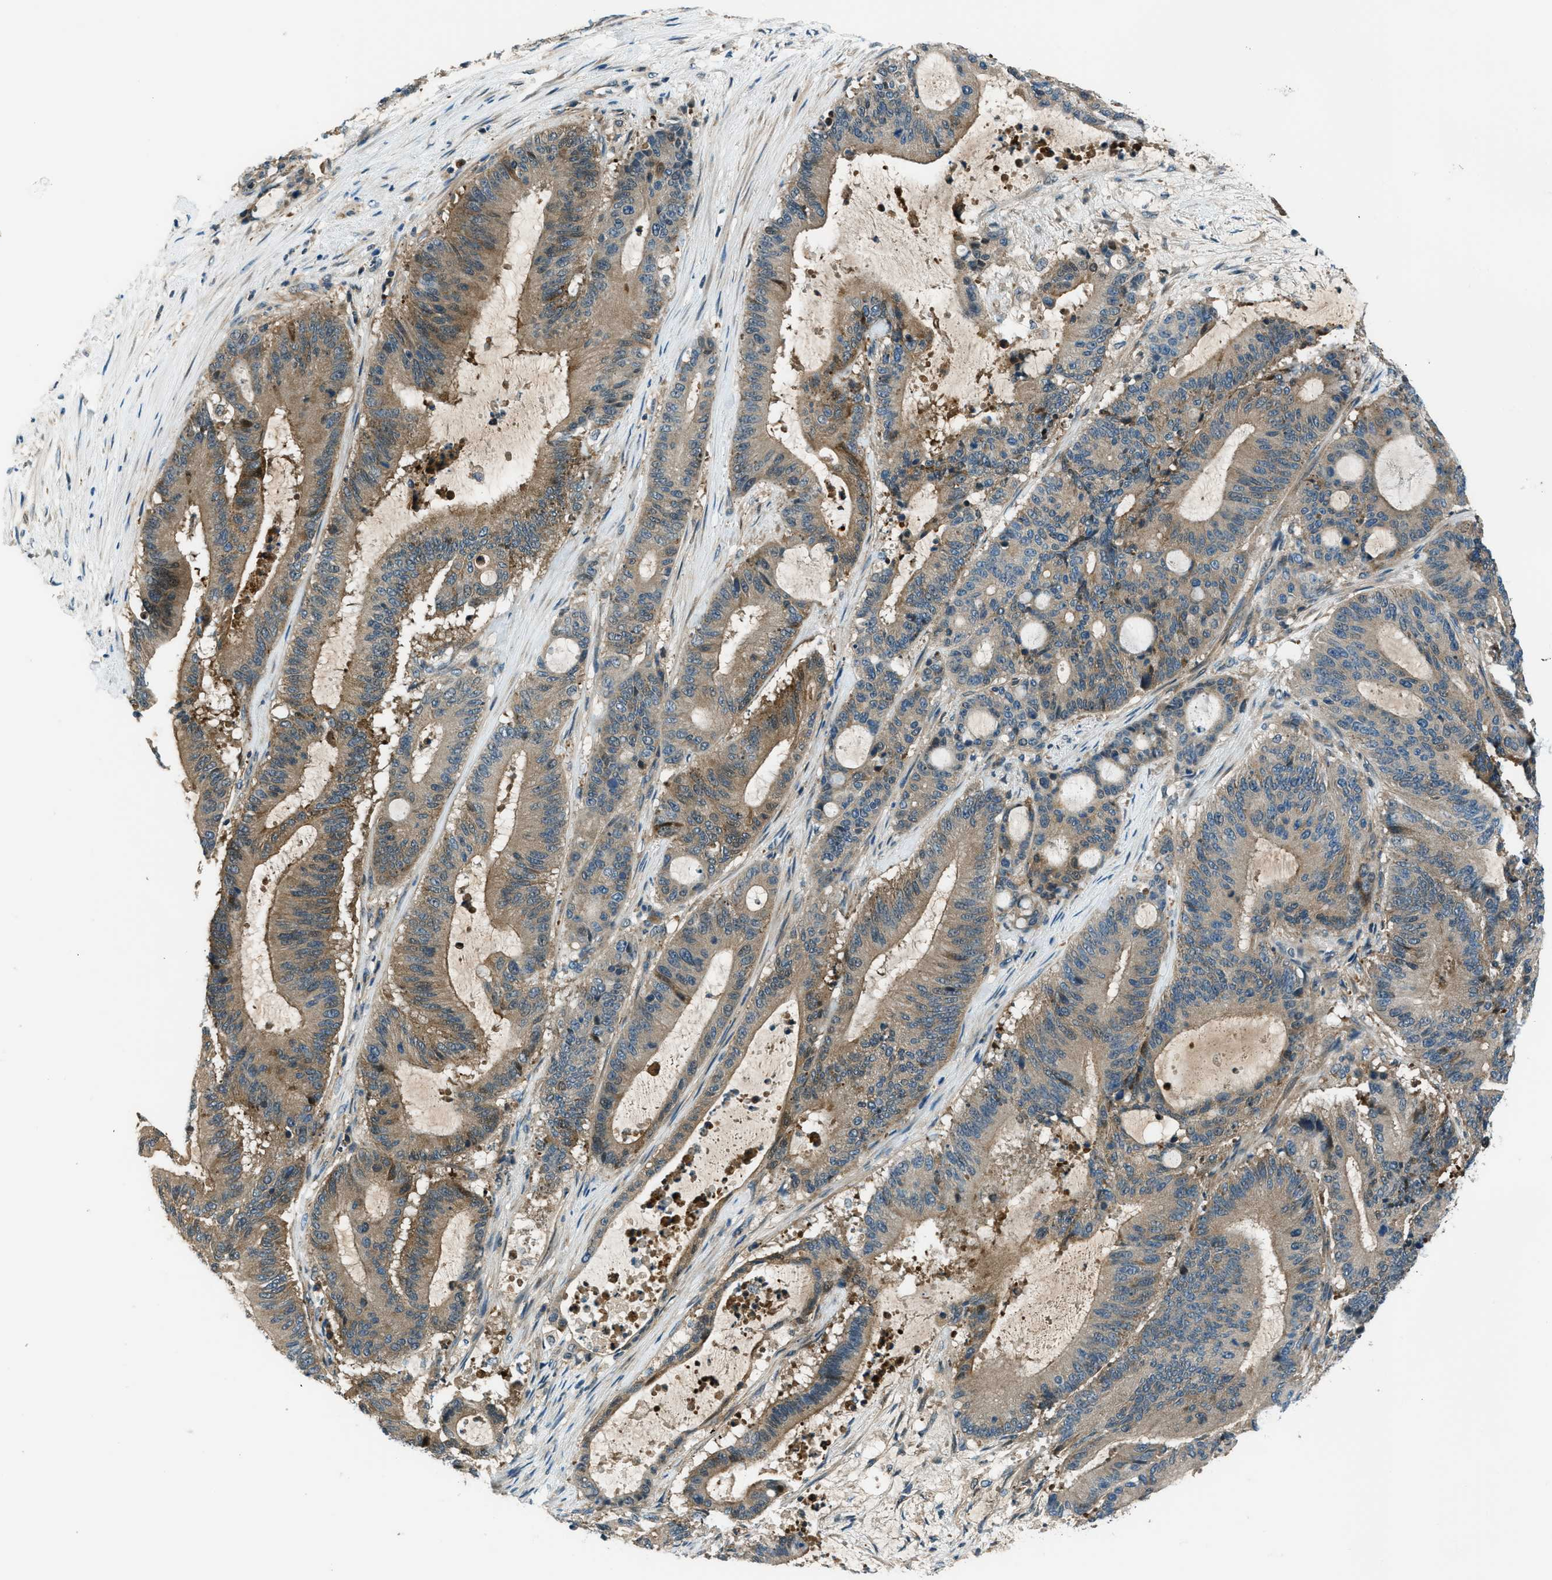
{"staining": {"intensity": "moderate", "quantity": ">75%", "location": "cytoplasmic/membranous"}, "tissue": "liver cancer", "cell_type": "Tumor cells", "image_type": "cancer", "snomed": [{"axis": "morphology", "description": "Cholangiocarcinoma"}, {"axis": "topography", "description": "Liver"}], "caption": "This is a micrograph of IHC staining of liver cancer (cholangiocarcinoma), which shows moderate expression in the cytoplasmic/membranous of tumor cells.", "gene": "HEBP2", "patient": {"sex": "female", "age": 73}}